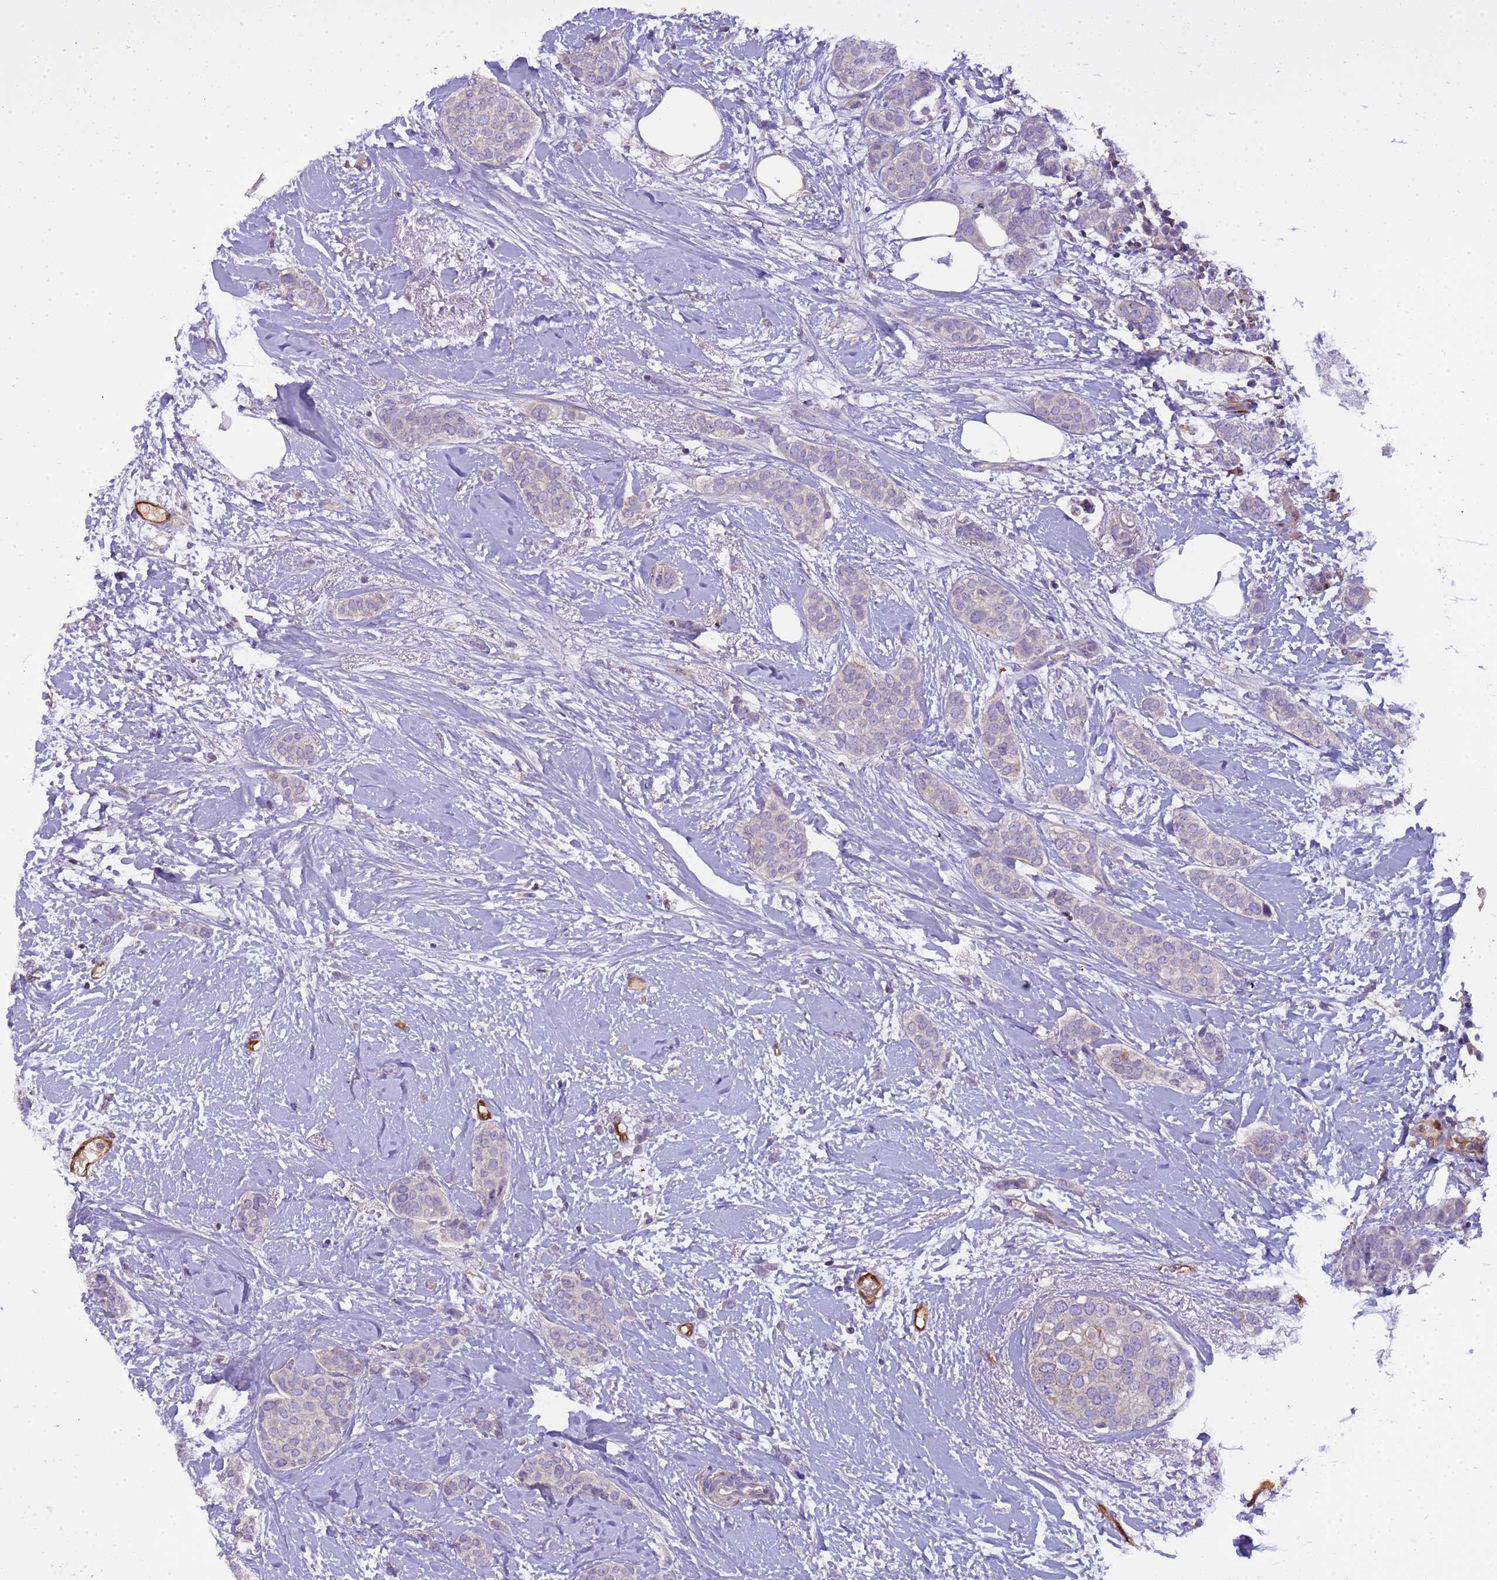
{"staining": {"intensity": "negative", "quantity": "none", "location": "none"}, "tissue": "breast cancer", "cell_type": "Tumor cells", "image_type": "cancer", "snomed": [{"axis": "morphology", "description": "Duct carcinoma"}, {"axis": "topography", "description": "Breast"}], "caption": "Tumor cells show no significant protein positivity in breast cancer.", "gene": "PLCXD3", "patient": {"sex": "female", "age": 72}}